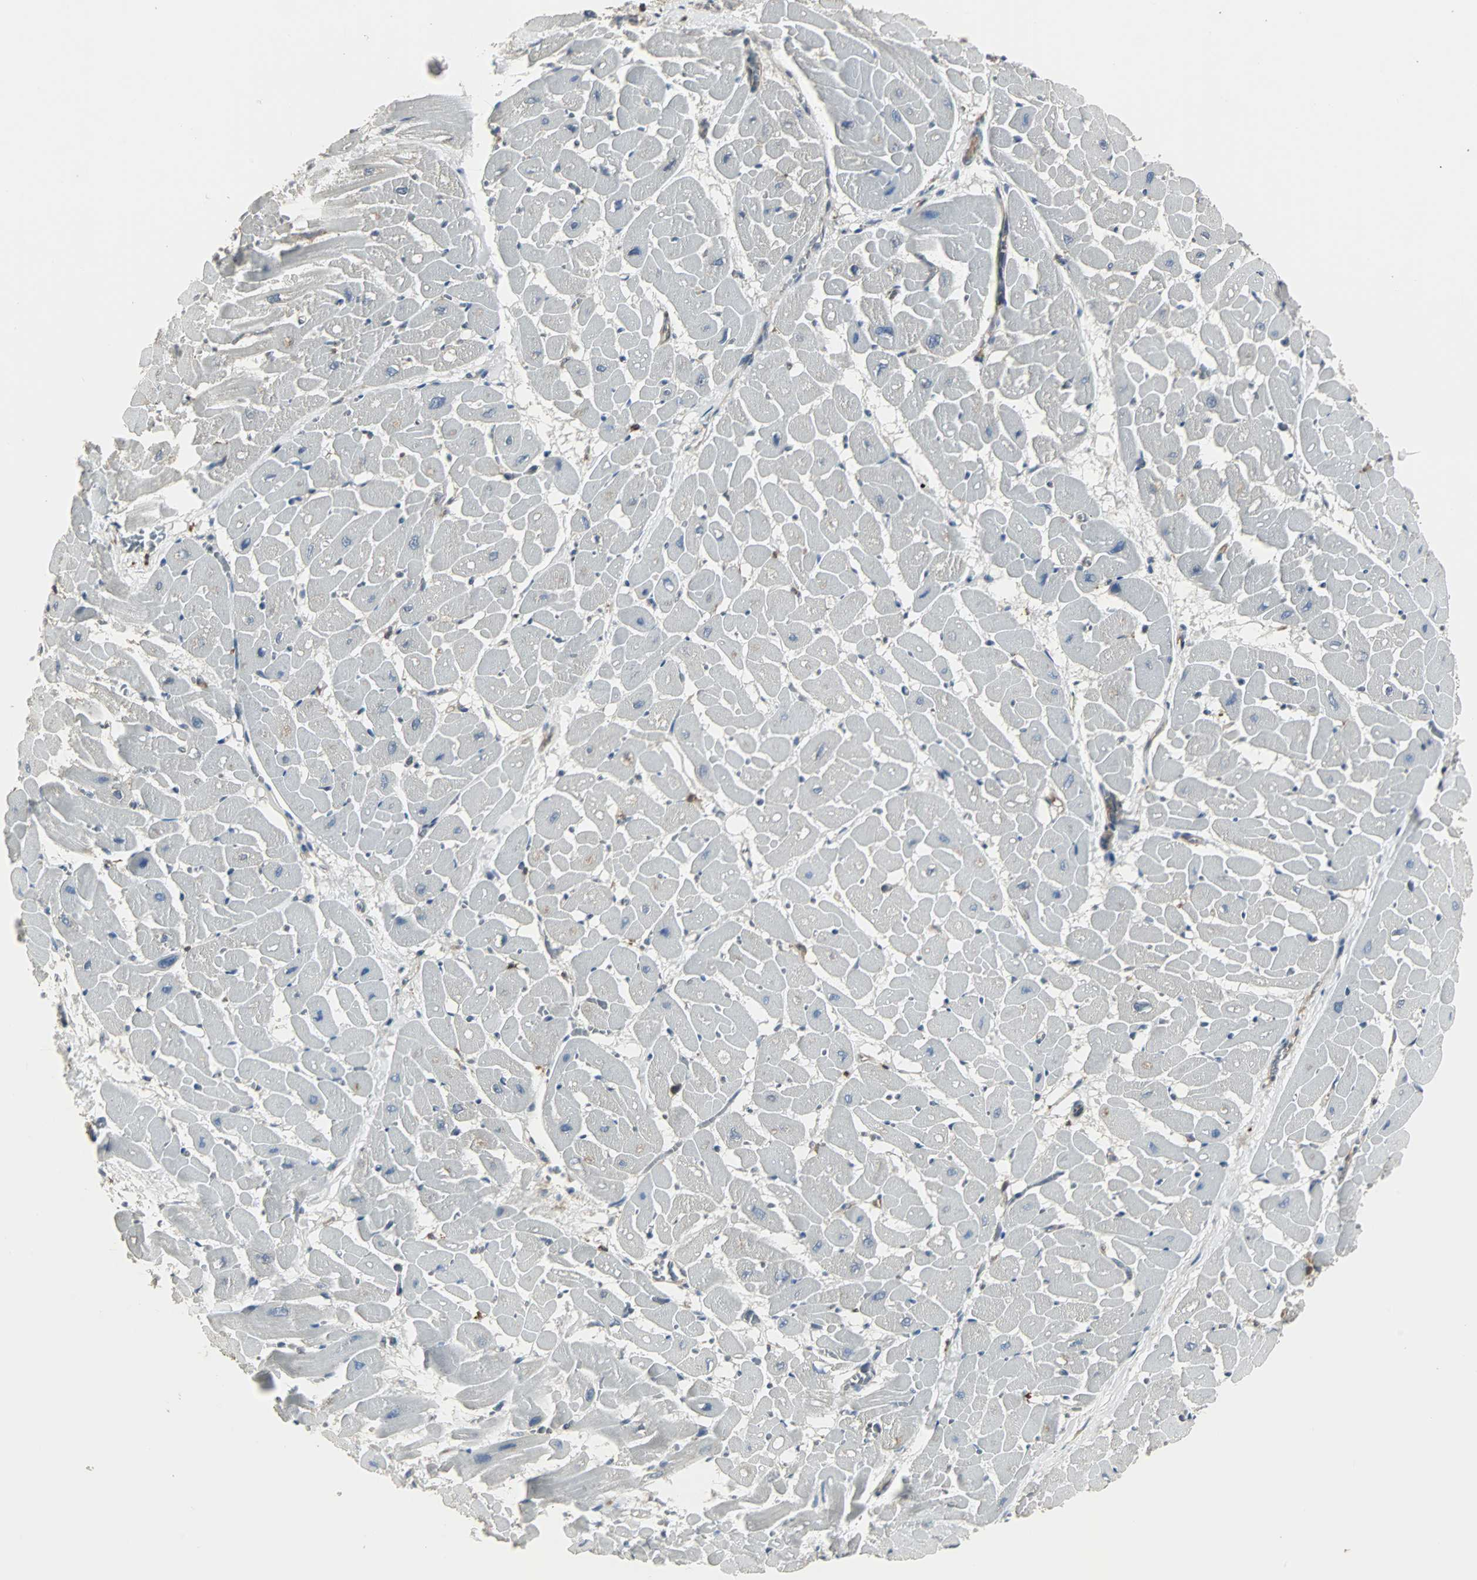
{"staining": {"intensity": "negative", "quantity": "none", "location": "none"}, "tissue": "heart muscle", "cell_type": "Cardiomyocytes", "image_type": "normal", "snomed": [{"axis": "morphology", "description": "Normal tissue, NOS"}, {"axis": "topography", "description": "Heart"}], "caption": "Heart muscle stained for a protein using immunohistochemistry (IHC) shows no positivity cardiomyocytes.", "gene": "LRRFIP1", "patient": {"sex": "male", "age": 45}}